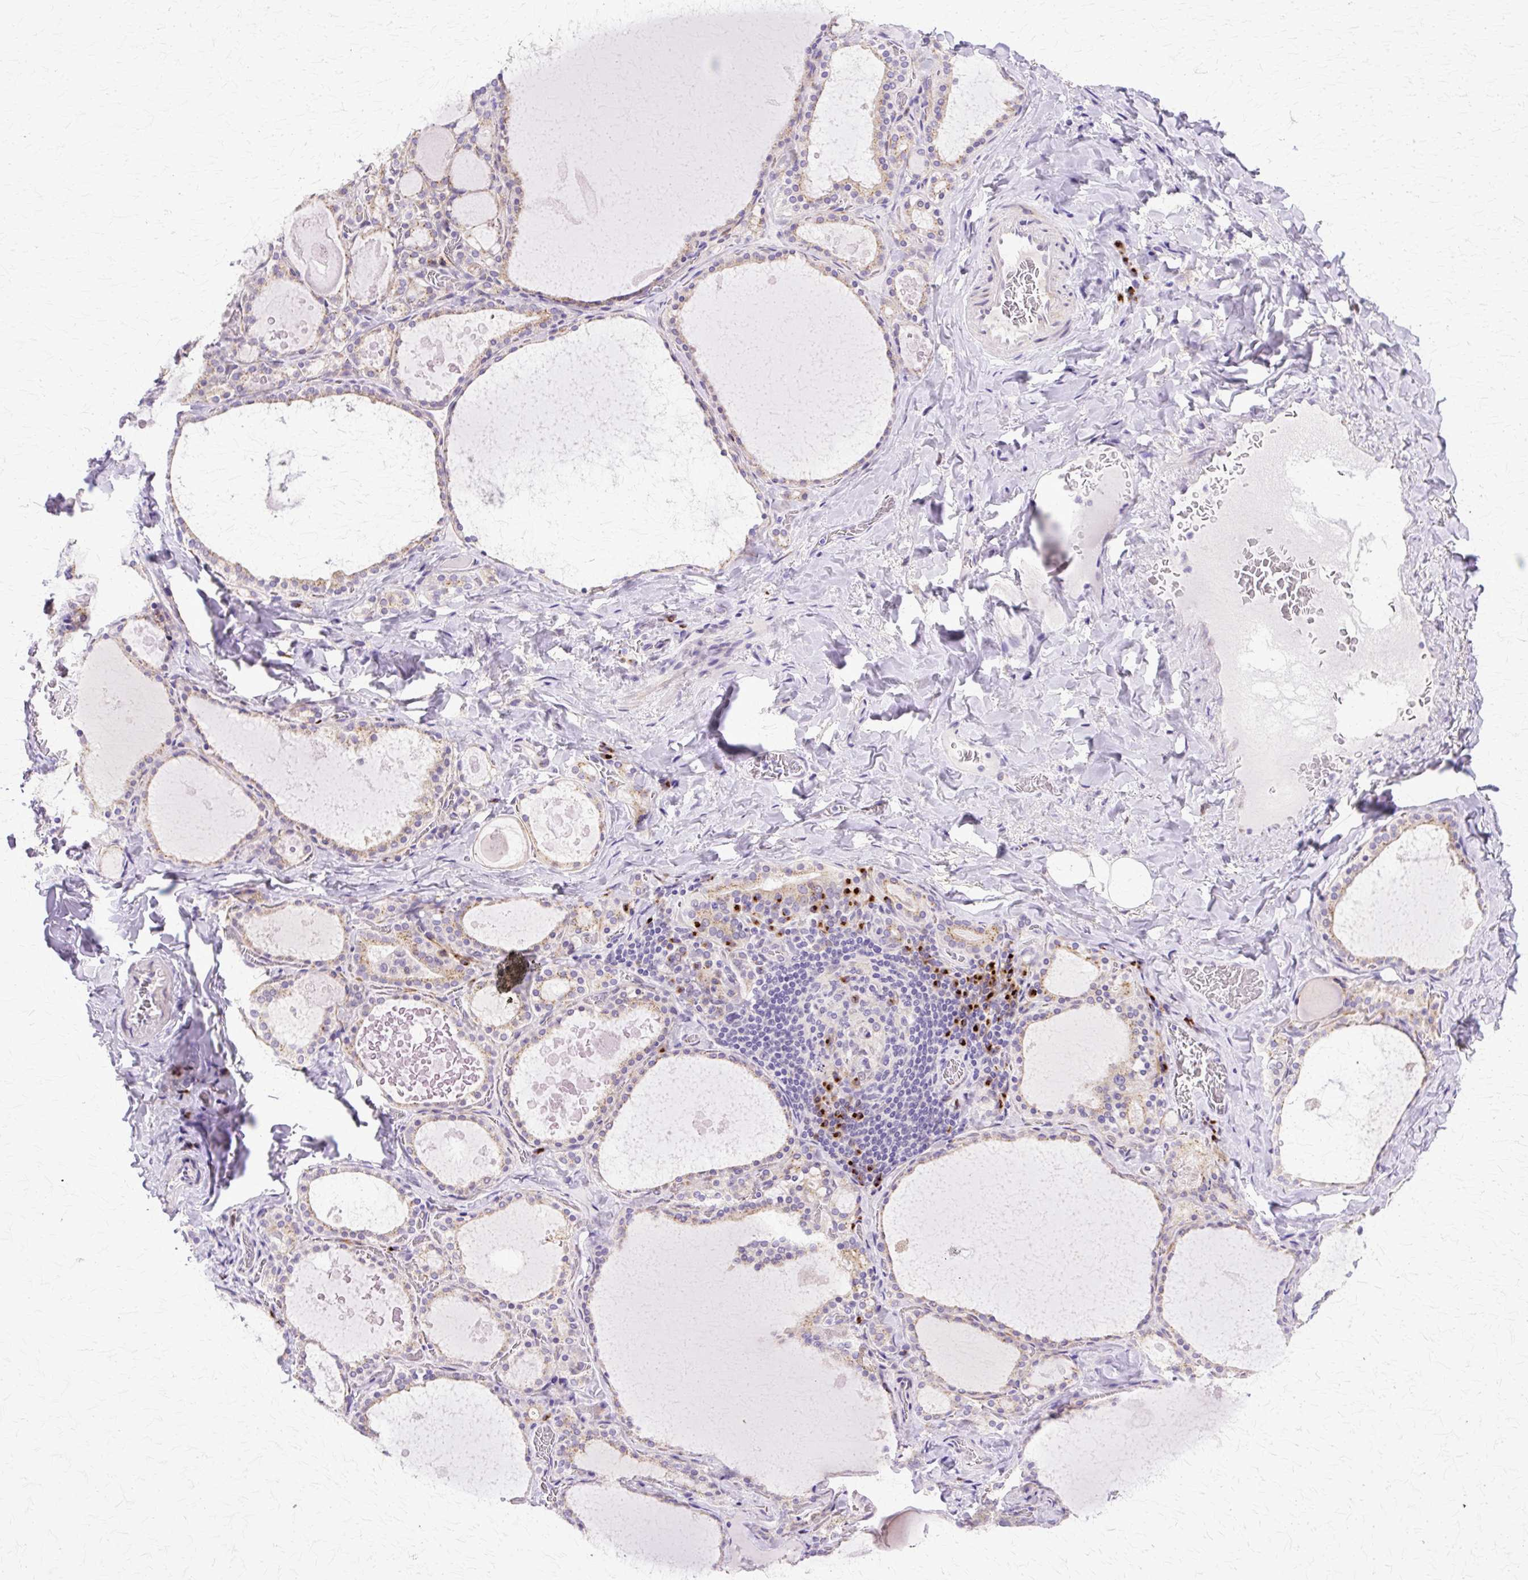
{"staining": {"intensity": "moderate", "quantity": "25%-75%", "location": "cytoplasmic/membranous"}, "tissue": "thyroid gland", "cell_type": "Glandular cells", "image_type": "normal", "snomed": [{"axis": "morphology", "description": "Normal tissue, NOS"}, {"axis": "topography", "description": "Thyroid gland"}], "caption": "Moderate cytoplasmic/membranous positivity for a protein is appreciated in about 25%-75% of glandular cells of unremarkable thyroid gland using IHC.", "gene": "TBC1D3B", "patient": {"sex": "male", "age": 56}}